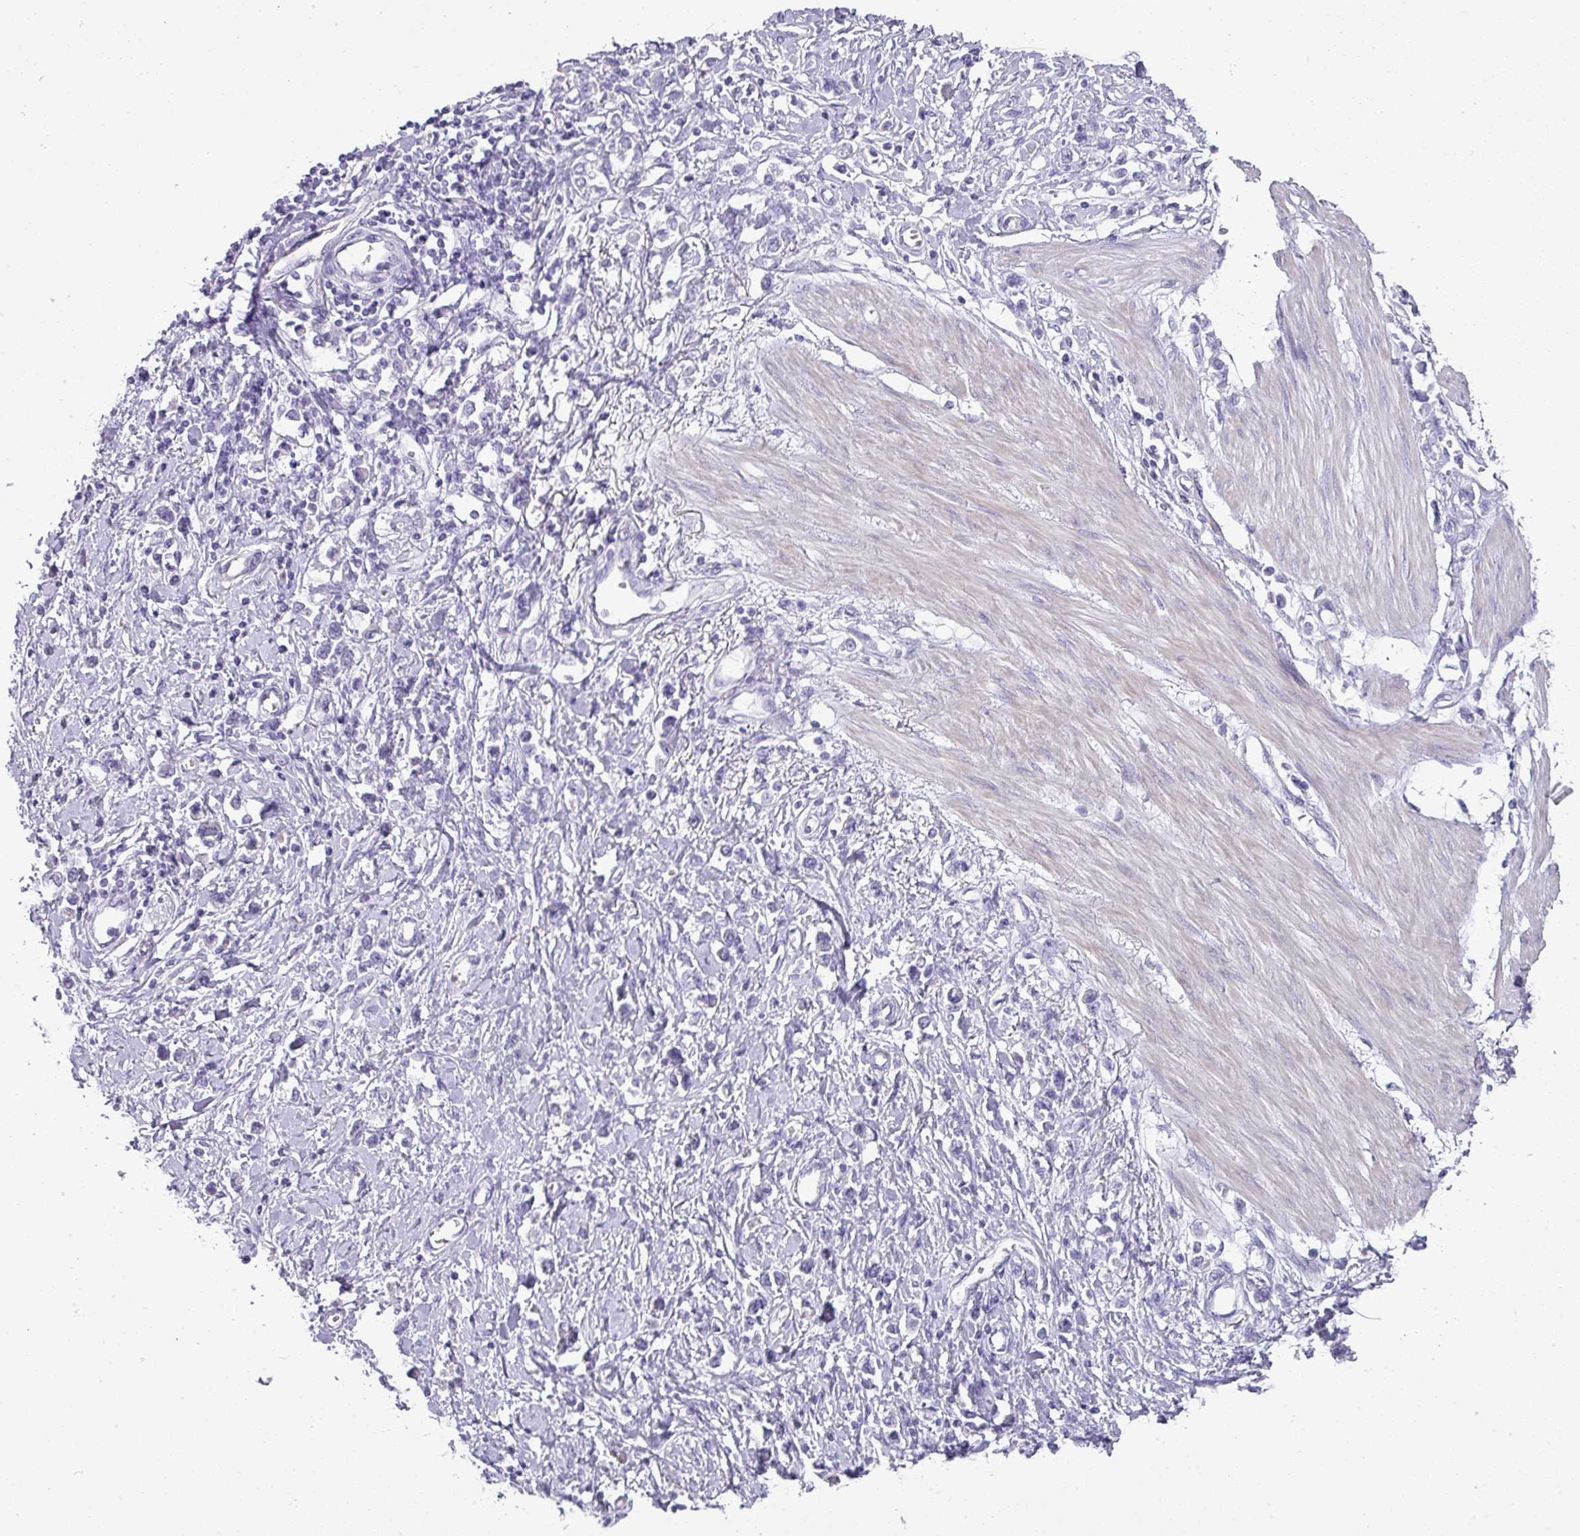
{"staining": {"intensity": "negative", "quantity": "none", "location": "none"}, "tissue": "stomach cancer", "cell_type": "Tumor cells", "image_type": "cancer", "snomed": [{"axis": "morphology", "description": "Adenocarcinoma, NOS"}, {"axis": "topography", "description": "Stomach"}], "caption": "Tumor cells show no significant expression in stomach cancer (adenocarcinoma). The staining was performed using DAB (3,3'-diaminobenzidine) to visualize the protein expression in brown, while the nuclei were stained in blue with hematoxylin (Magnification: 20x).", "gene": "GLI4", "patient": {"sex": "female", "age": 76}}